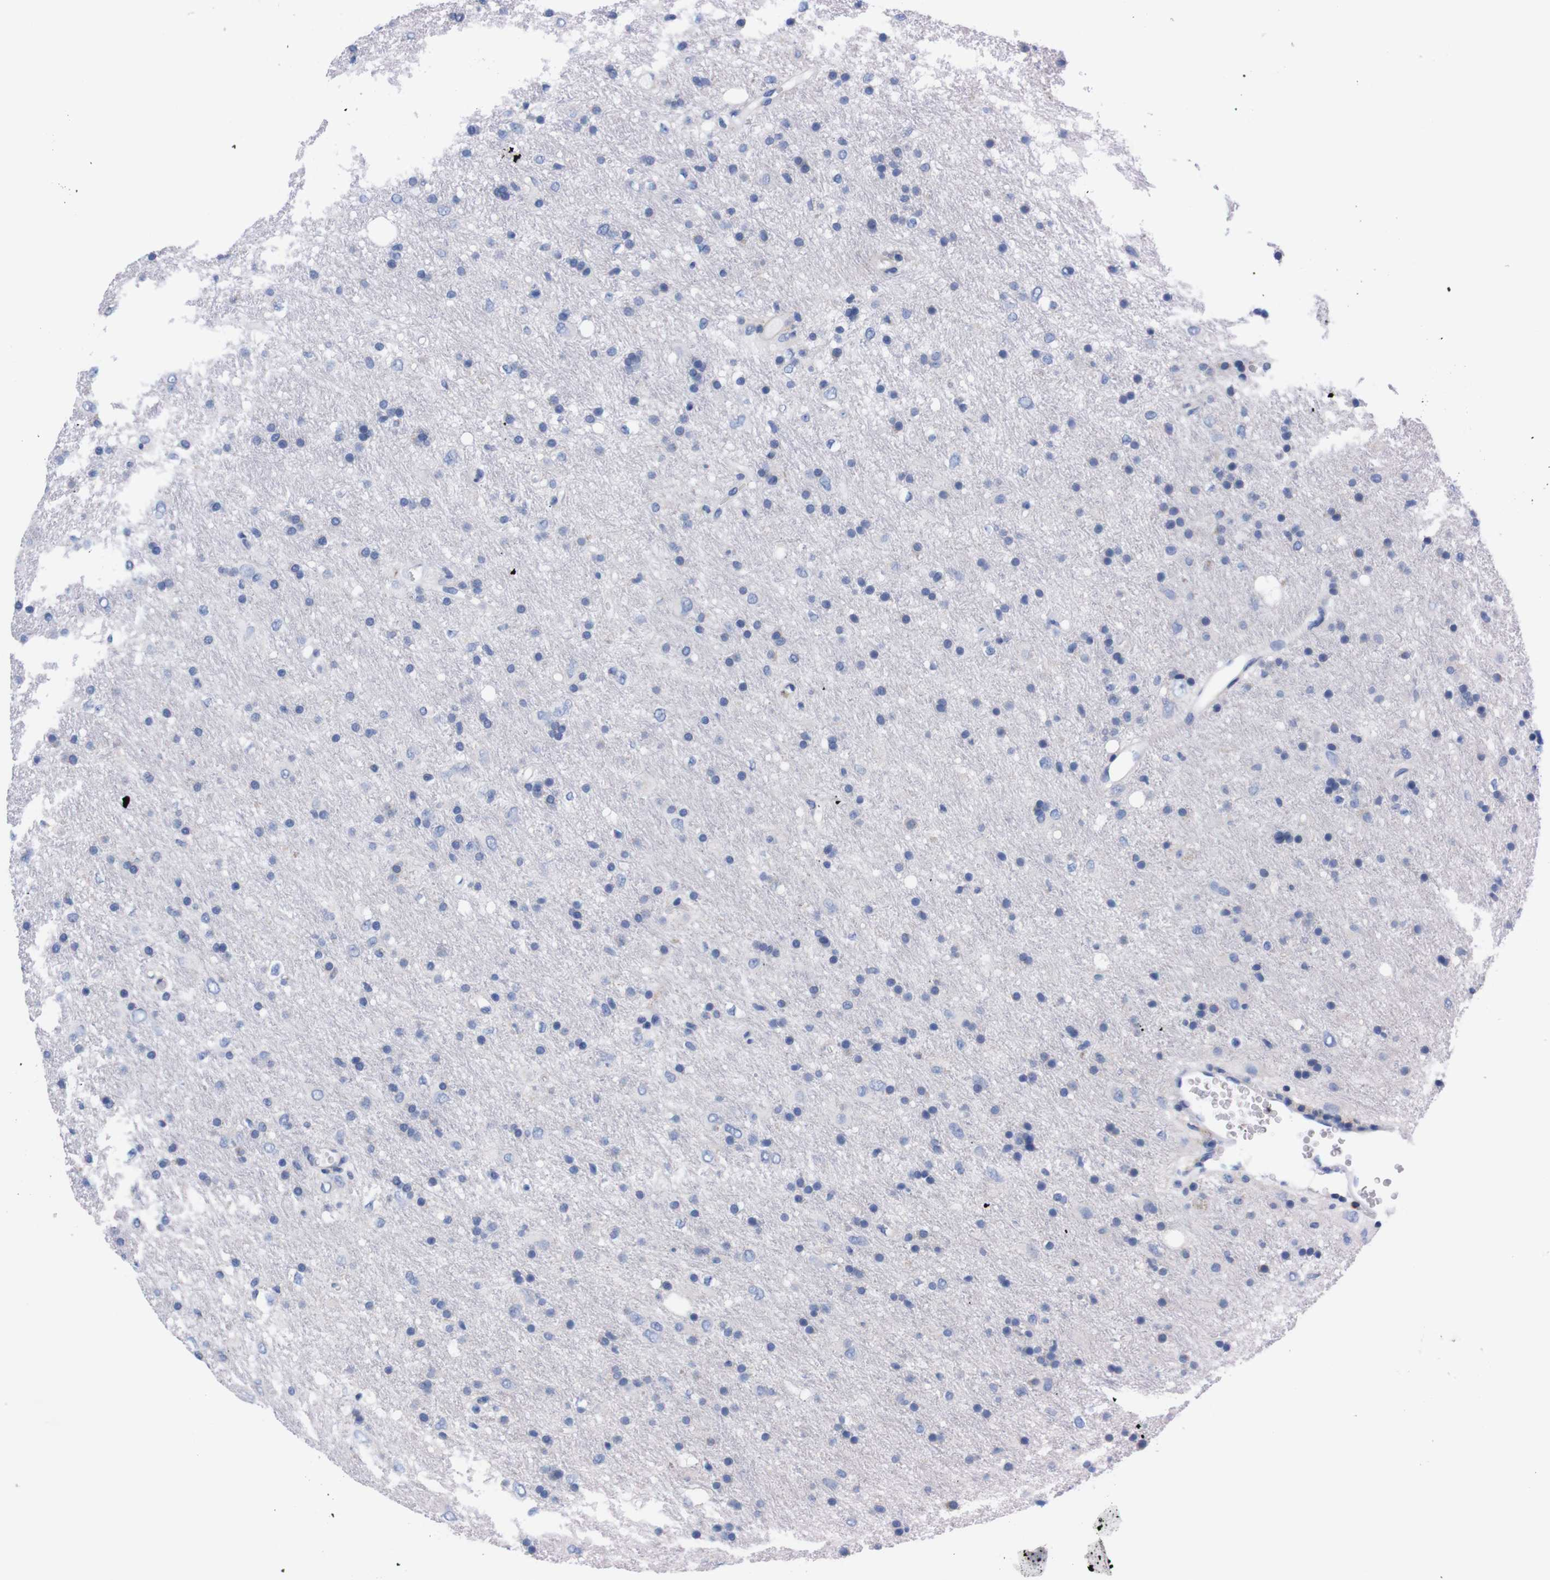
{"staining": {"intensity": "negative", "quantity": "none", "location": "none"}, "tissue": "glioma", "cell_type": "Tumor cells", "image_type": "cancer", "snomed": [{"axis": "morphology", "description": "Glioma, malignant, Low grade"}, {"axis": "topography", "description": "Brain"}], "caption": "Human low-grade glioma (malignant) stained for a protein using immunohistochemistry (IHC) displays no staining in tumor cells.", "gene": "NEBL", "patient": {"sex": "male", "age": 77}}